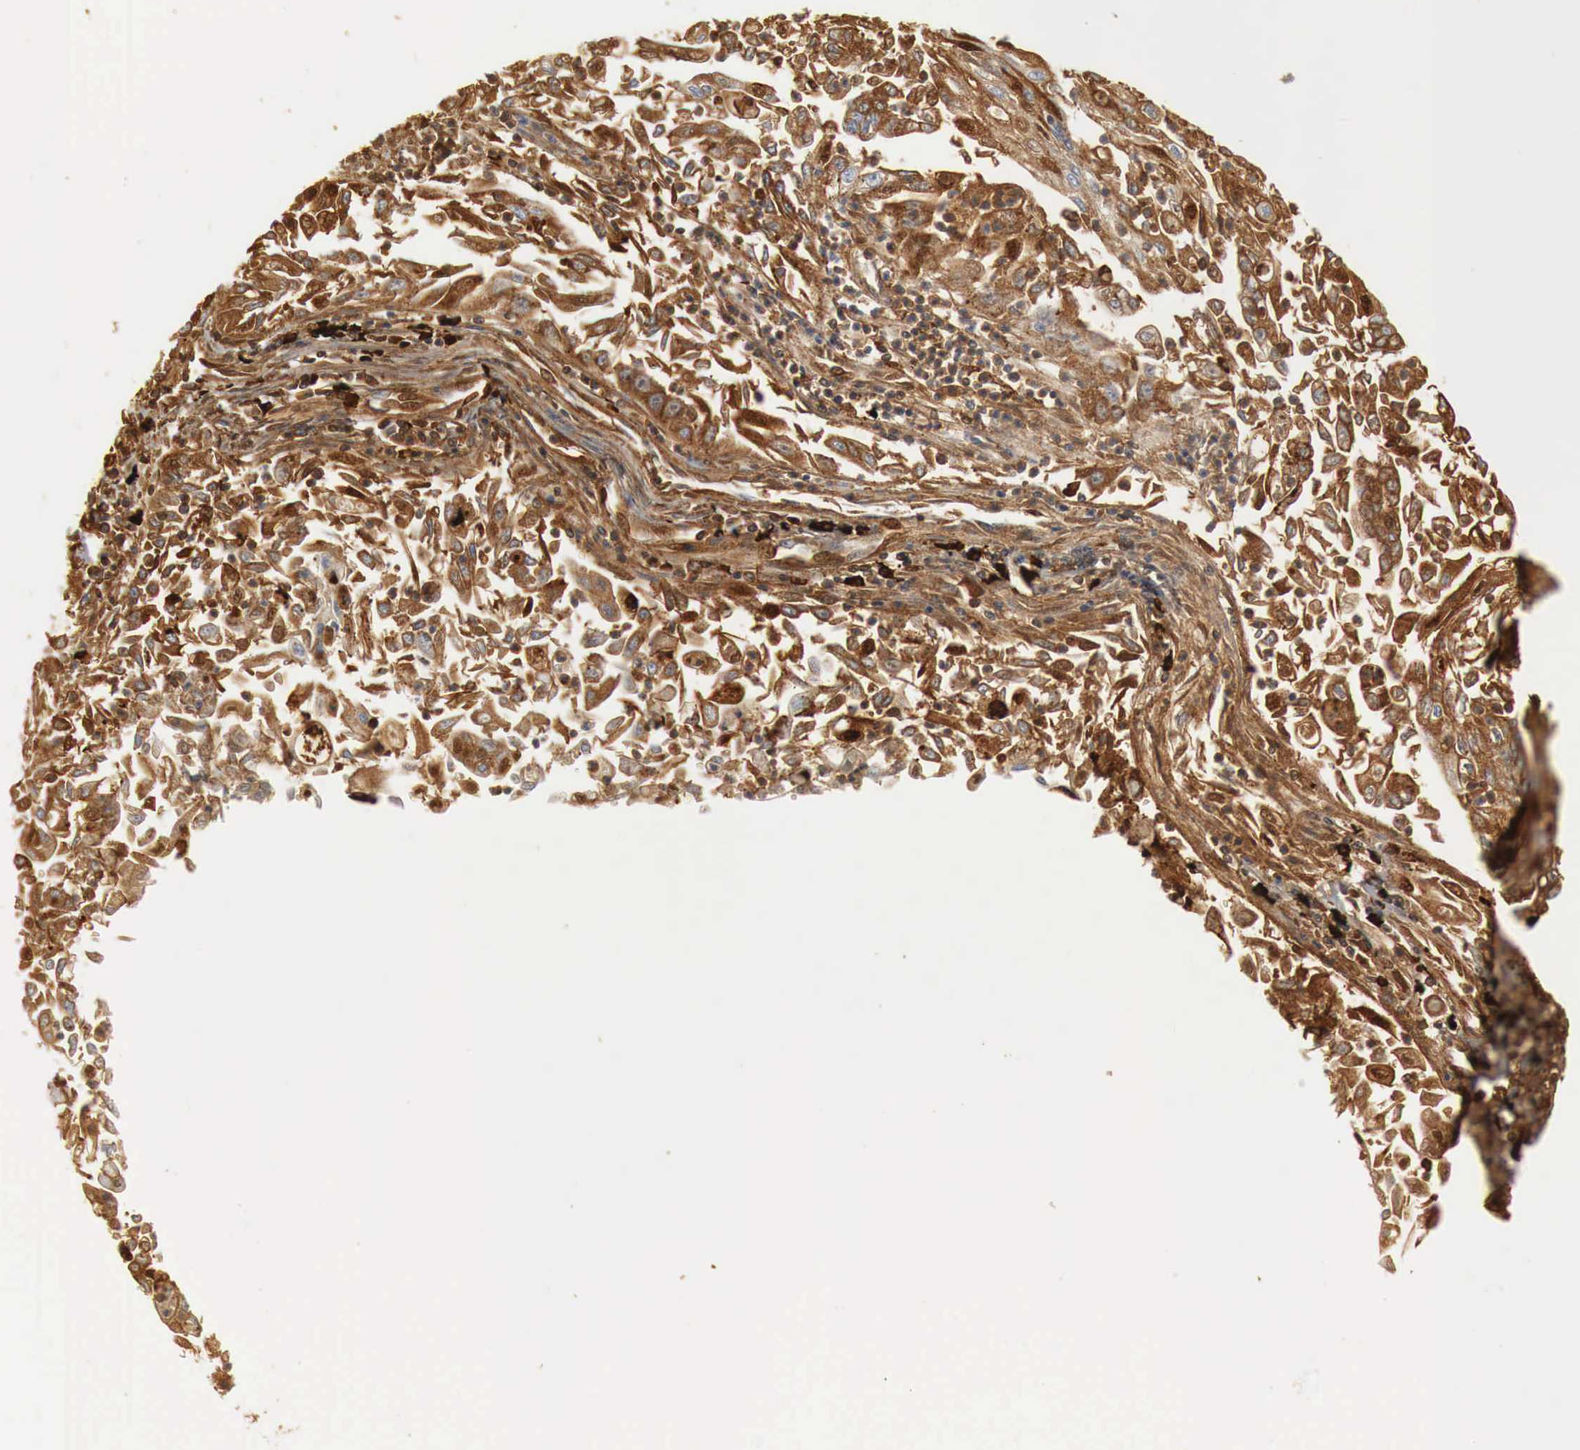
{"staining": {"intensity": "strong", "quantity": ">75%", "location": "cytoplasmic/membranous"}, "tissue": "endometrial cancer", "cell_type": "Tumor cells", "image_type": "cancer", "snomed": [{"axis": "morphology", "description": "Adenocarcinoma, NOS"}, {"axis": "topography", "description": "Endometrium"}], "caption": "The histopathology image demonstrates staining of adenocarcinoma (endometrial), revealing strong cytoplasmic/membranous protein positivity (brown color) within tumor cells. Using DAB (3,3'-diaminobenzidine) (brown) and hematoxylin (blue) stains, captured at high magnification using brightfield microscopy.", "gene": "IGLC3", "patient": {"sex": "female", "age": 75}}